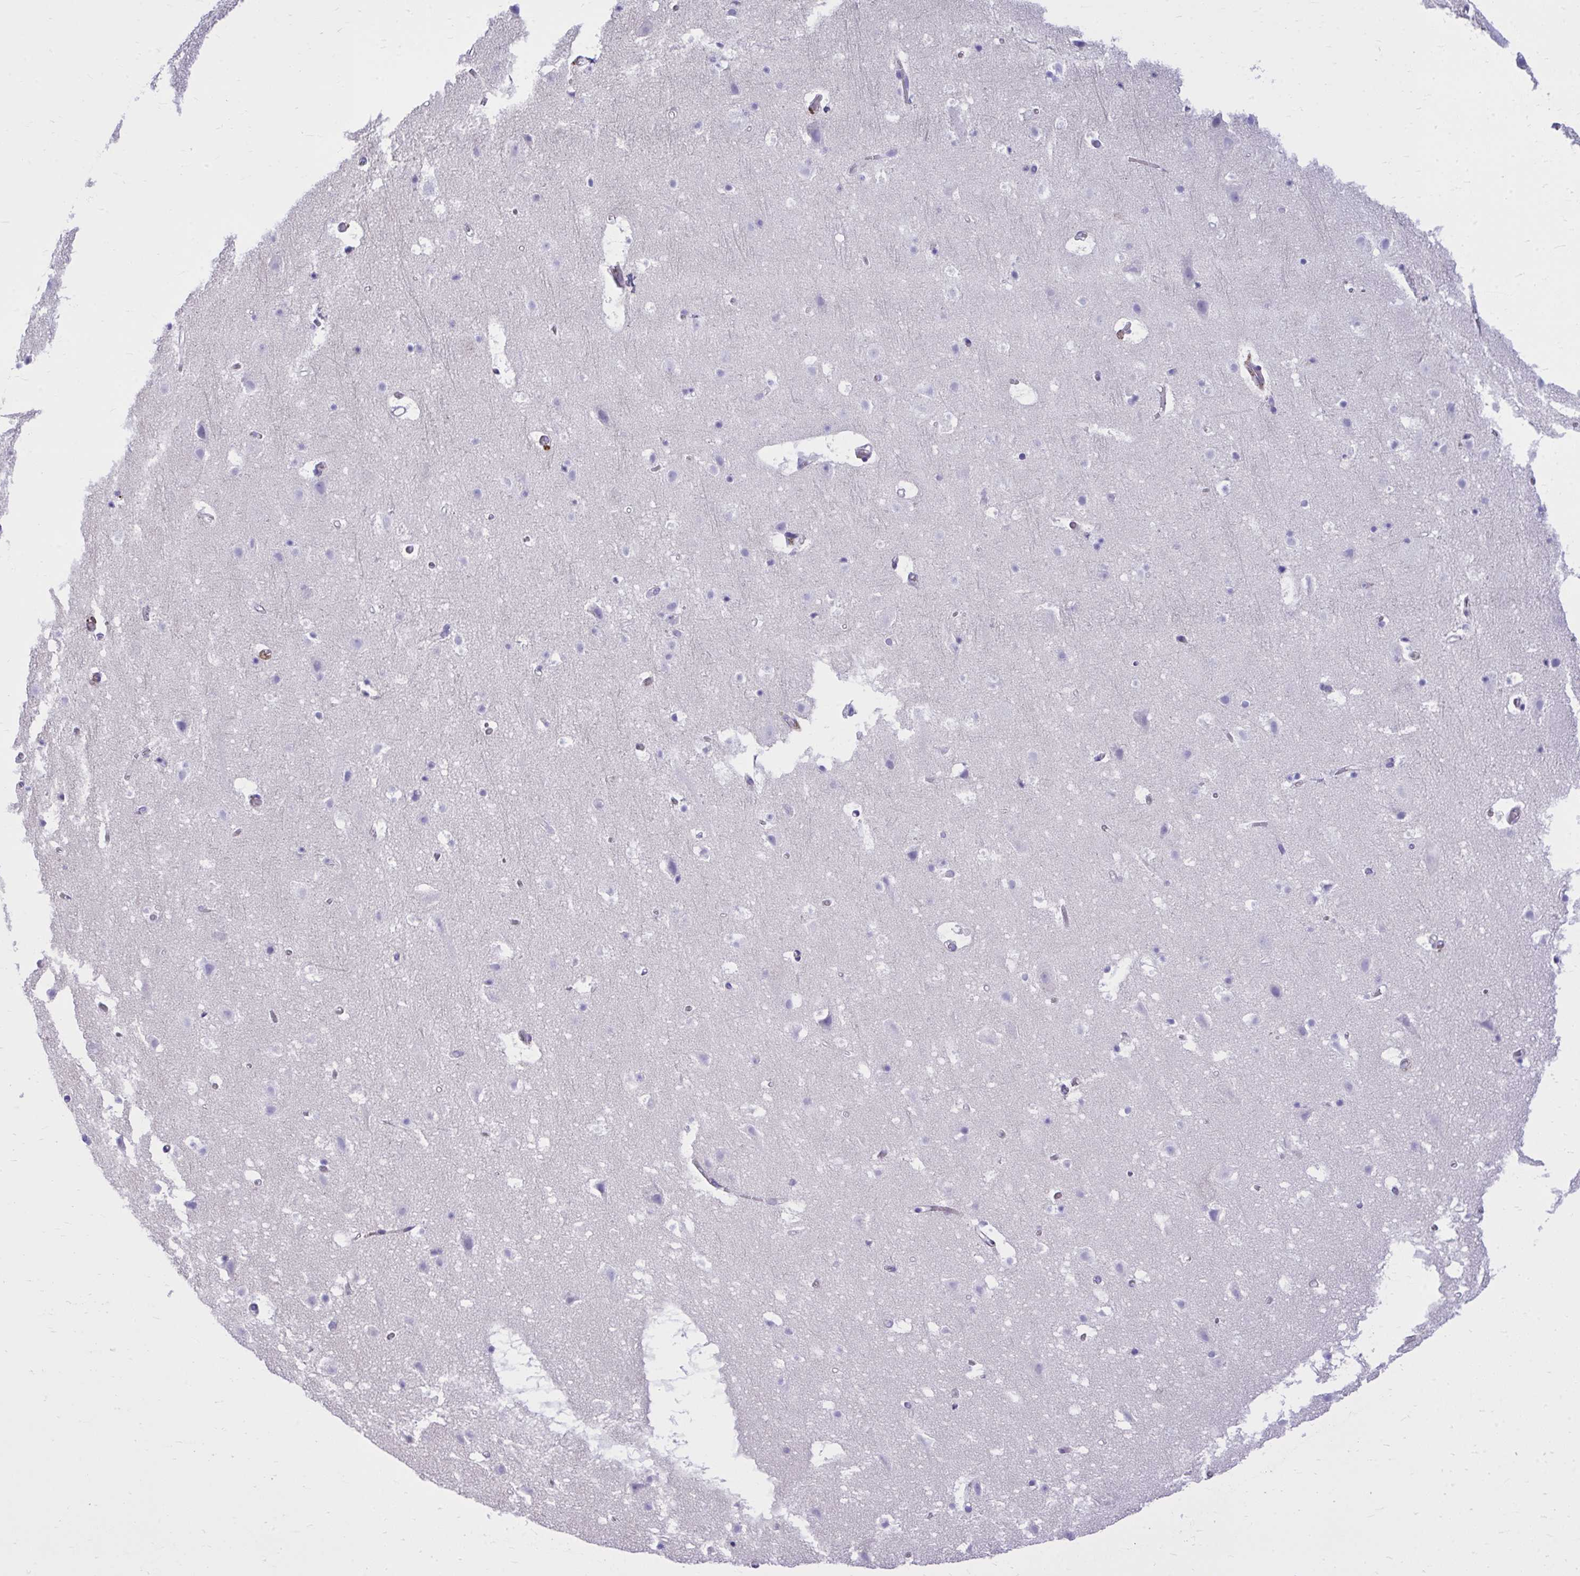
{"staining": {"intensity": "negative", "quantity": "none", "location": "none"}, "tissue": "cerebral cortex", "cell_type": "Endothelial cells", "image_type": "normal", "snomed": [{"axis": "morphology", "description": "Normal tissue, NOS"}, {"axis": "topography", "description": "Cerebral cortex"}], "caption": "The photomicrograph reveals no staining of endothelial cells in unremarkable cerebral cortex.", "gene": "HRG", "patient": {"sex": "female", "age": 42}}